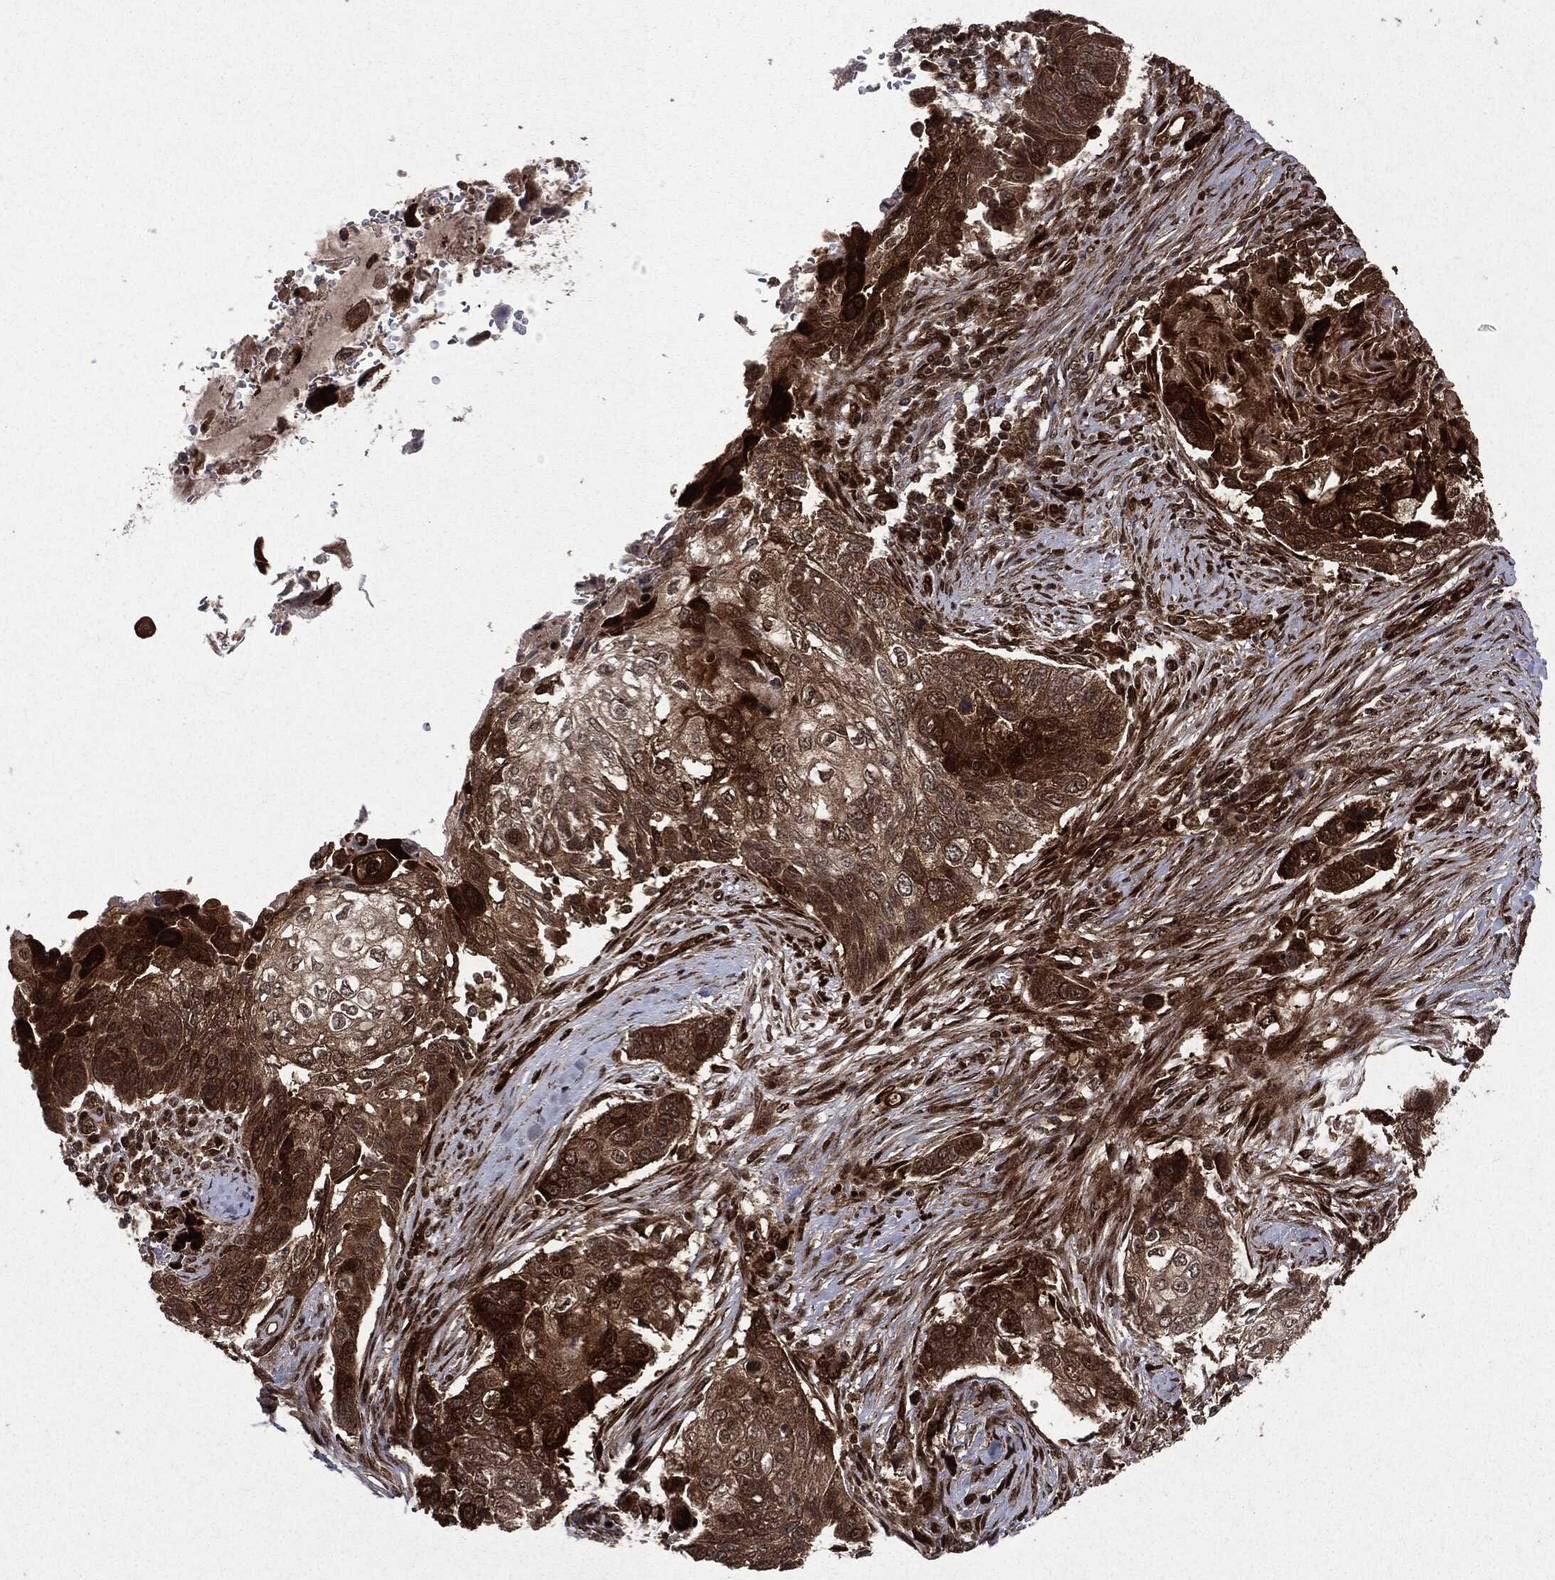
{"staining": {"intensity": "strong", "quantity": ">75%", "location": "cytoplasmic/membranous"}, "tissue": "lung cancer", "cell_type": "Tumor cells", "image_type": "cancer", "snomed": [{"axis": "morphology", "description": "Normal tissue, NOS"}, {"axis": "morphology", "description": "Squamous cell carcinoma, NOS"}, {"axis": "topography", "description": "Bronchus"}, {"axis": "topography", "description": "Lung"}], "caption": "A micrograph of lung cancer (squamous cell carcinoma) stained for a protein shows strong cytoplasmic/membranous brown staining in tumor cells.", "gene": "OTUB1", "patient": {"sex": "male", "age": 69}}